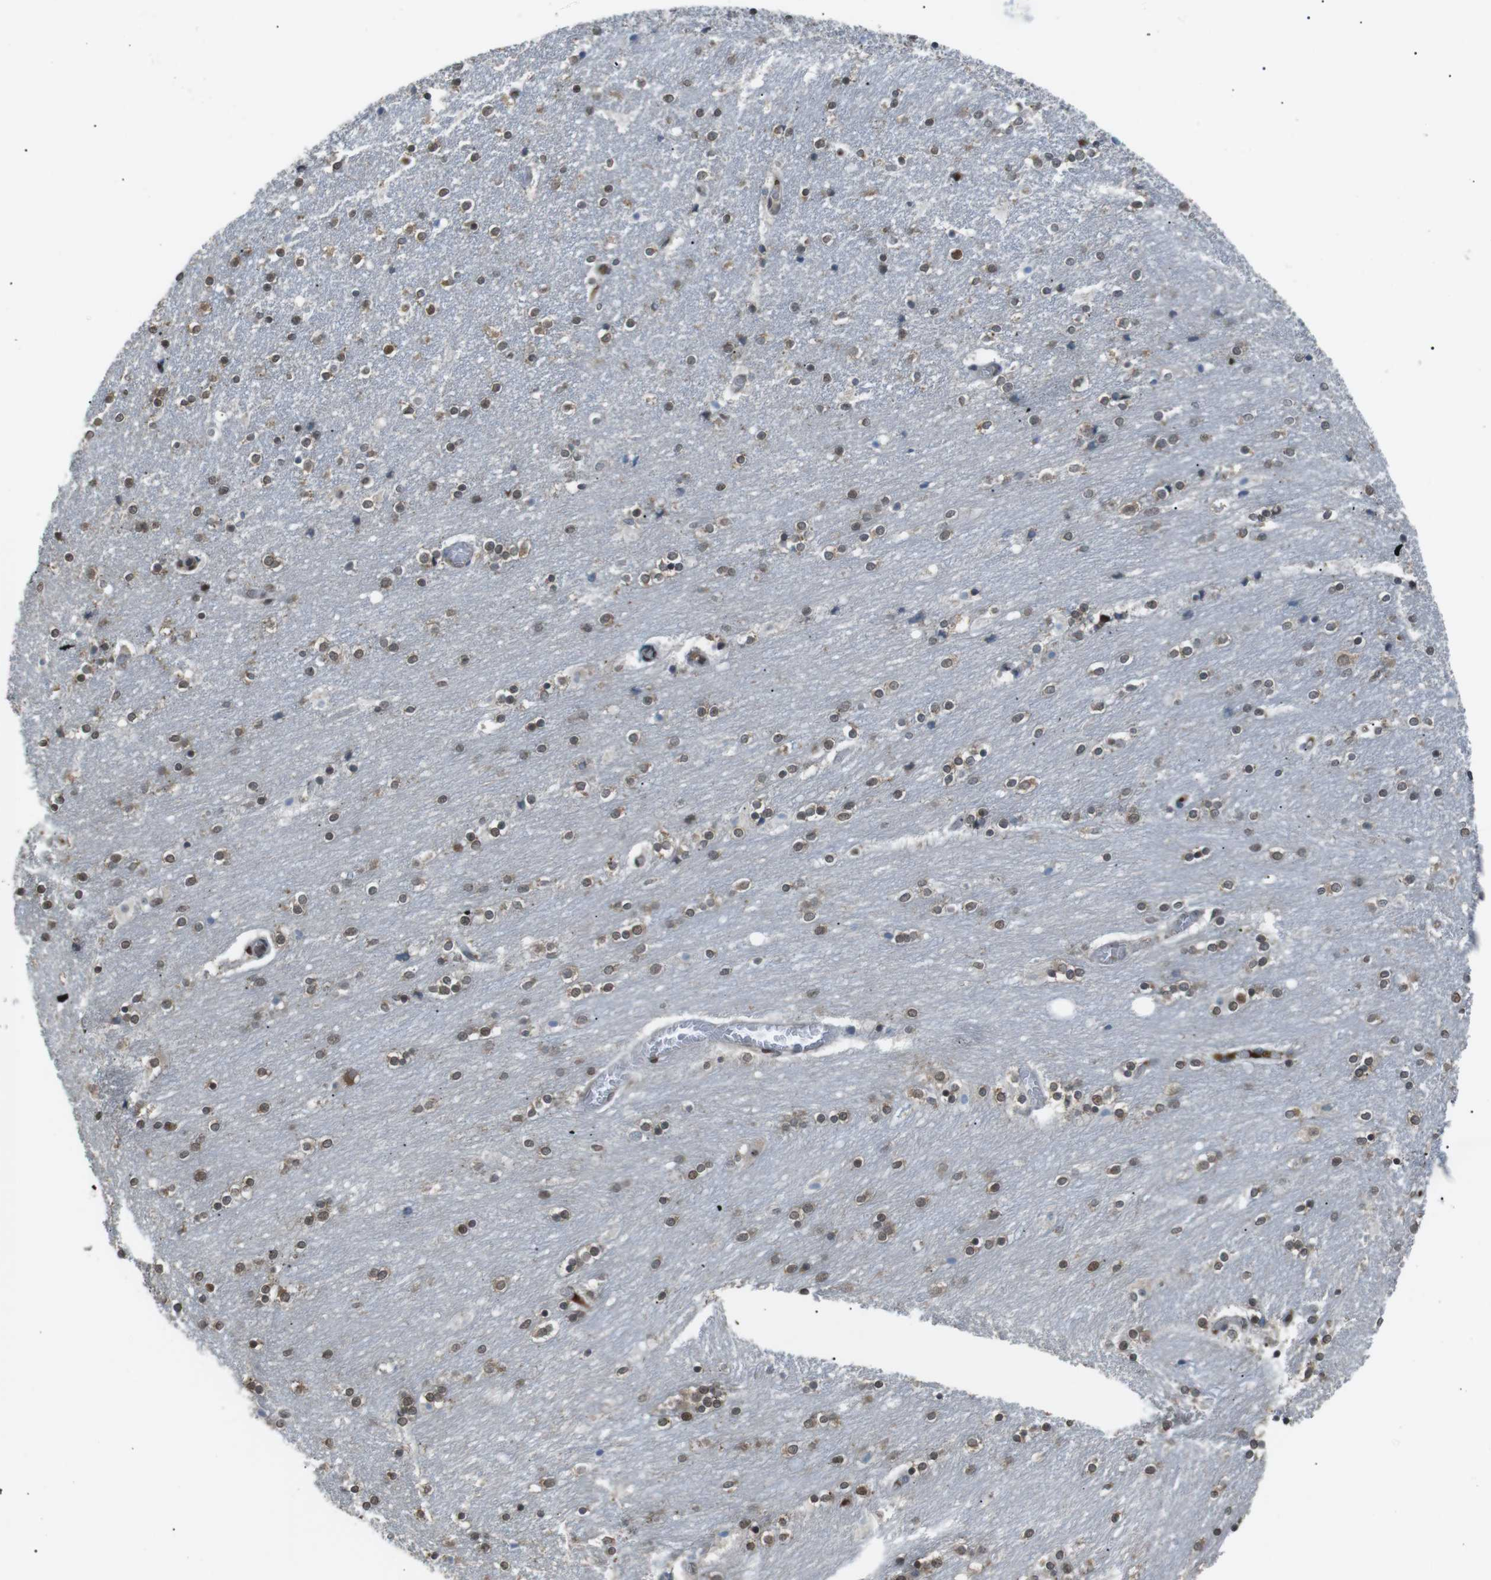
{"staining": {"intensity": "moderate", "quantity": "25%-75%", "location": "cytoplasmic/membranous,nuclear"}, "tissue": "caudate", "cell_type": "Glial cells", "image_type": "normal", "snomed": [{"axis": "morphology", "description": "Normal tissue, NOS"}, {"axis": "topography", "description": "Lateral ventricle wall"}], "caption": "Caudate stained with DAB IHC displays medium levels of moderate cytoplasmic/membranous,nuclear positivity in about 25%-75% of glial cells. The staining is performed using DAB brown chromogen to label protein expression. The nuclei are counter-stained blue using hematoxylin.", "gene": "SRPK2", "patient": {"sex": "female", "age": 54}}